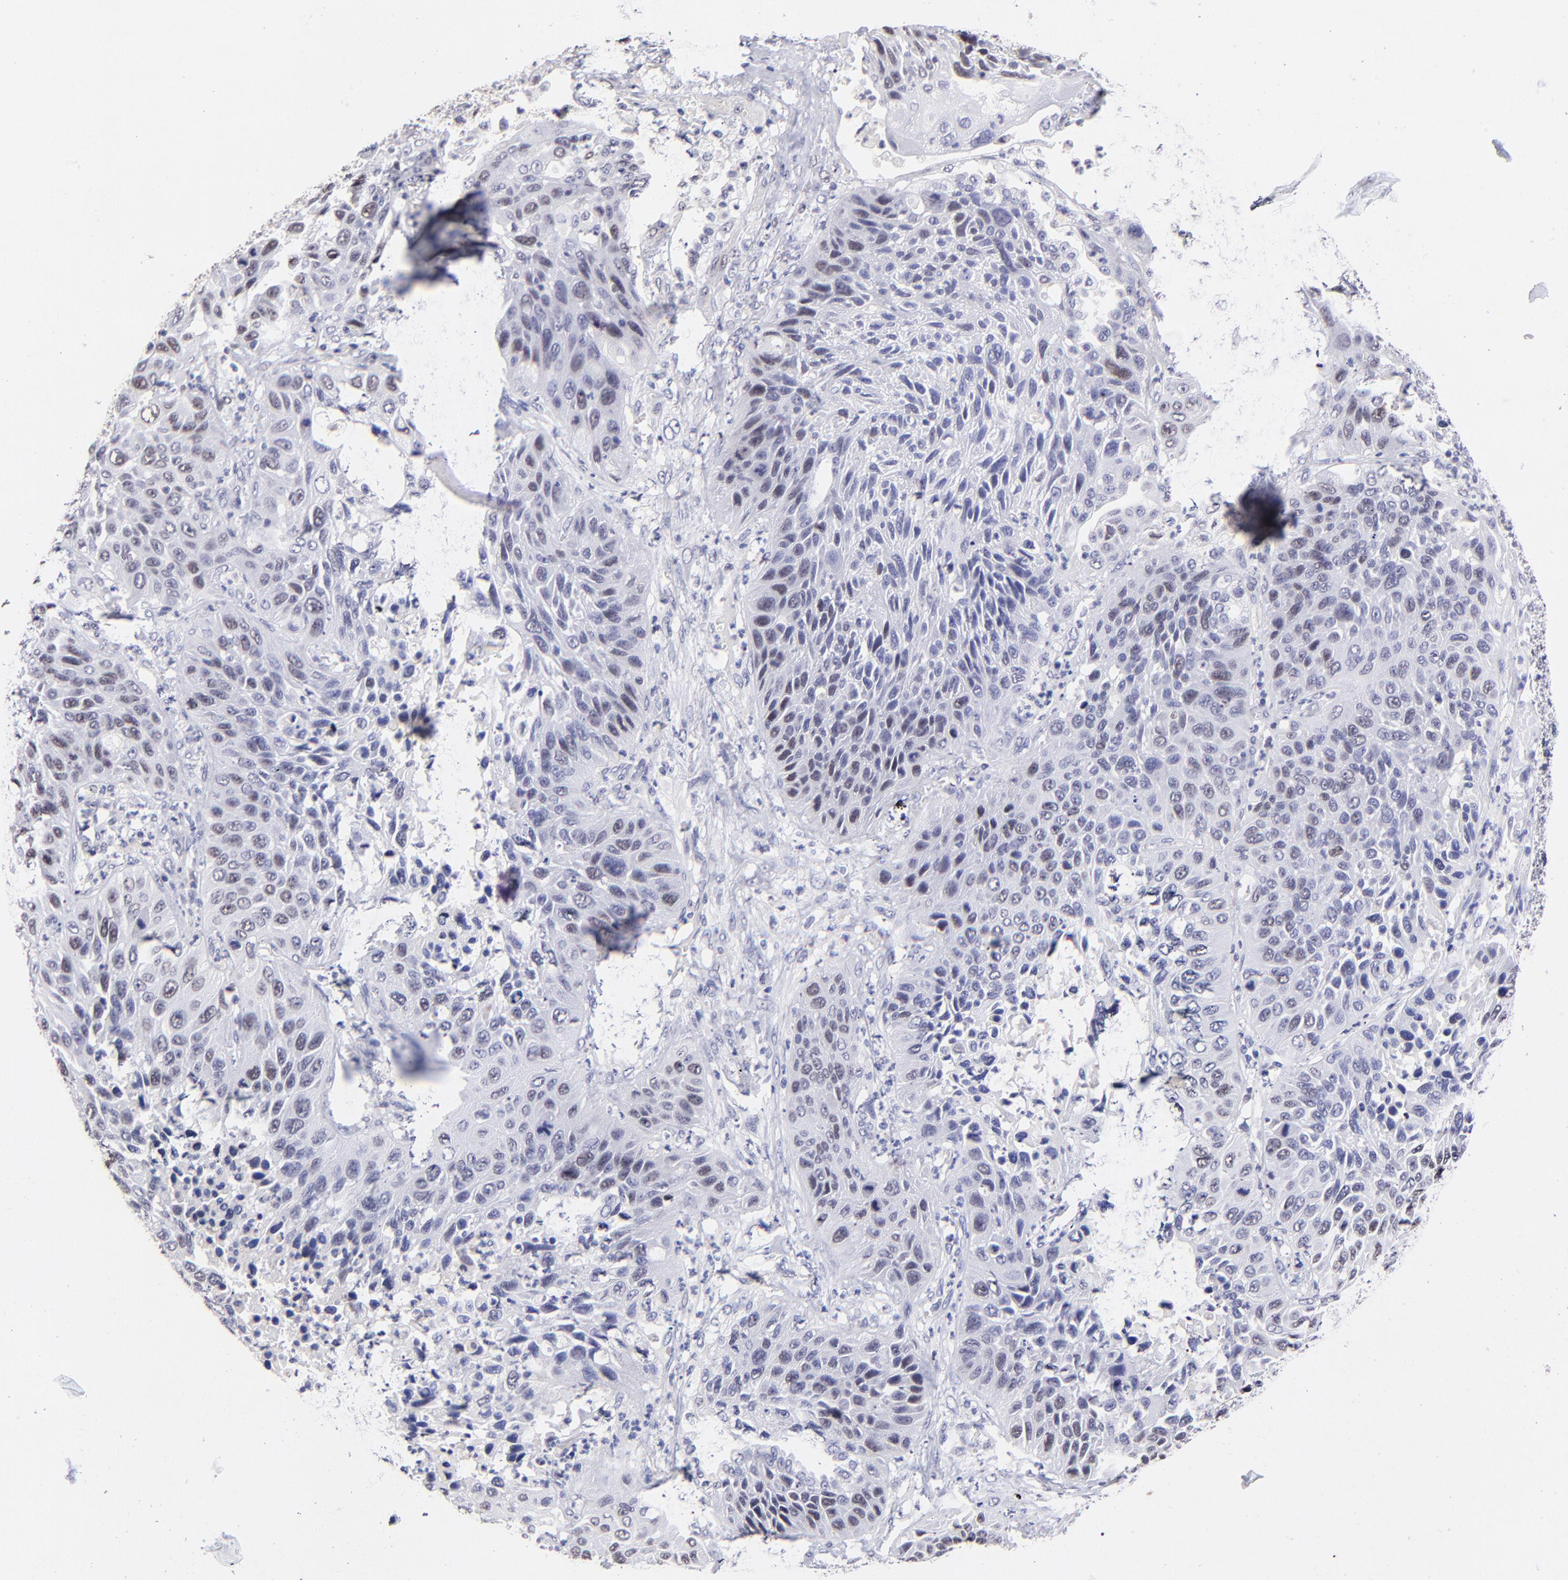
{"staining": {"intensity": "weak", "quantity": "25%-75%", "location": "nuclear"}, "tissue": "lung cancer", "cell_type": "Tumor cells", "image_type": "cancer", "snomed": [{"axis": "morphology", "description": "Squamous cell carcinoma, NOS"}, {"axis": "topography", "description": "Lung"}], "caption": "Protein staining reveals weak nuclear expression in approximately 25%-75% of tumor cells in squamous cell carcinoma (lung). The protein is shown in brown color, while the nuclei are stained blue.", "gene": "DNMT1", "patient": {"sex": "female", "age": 76}}